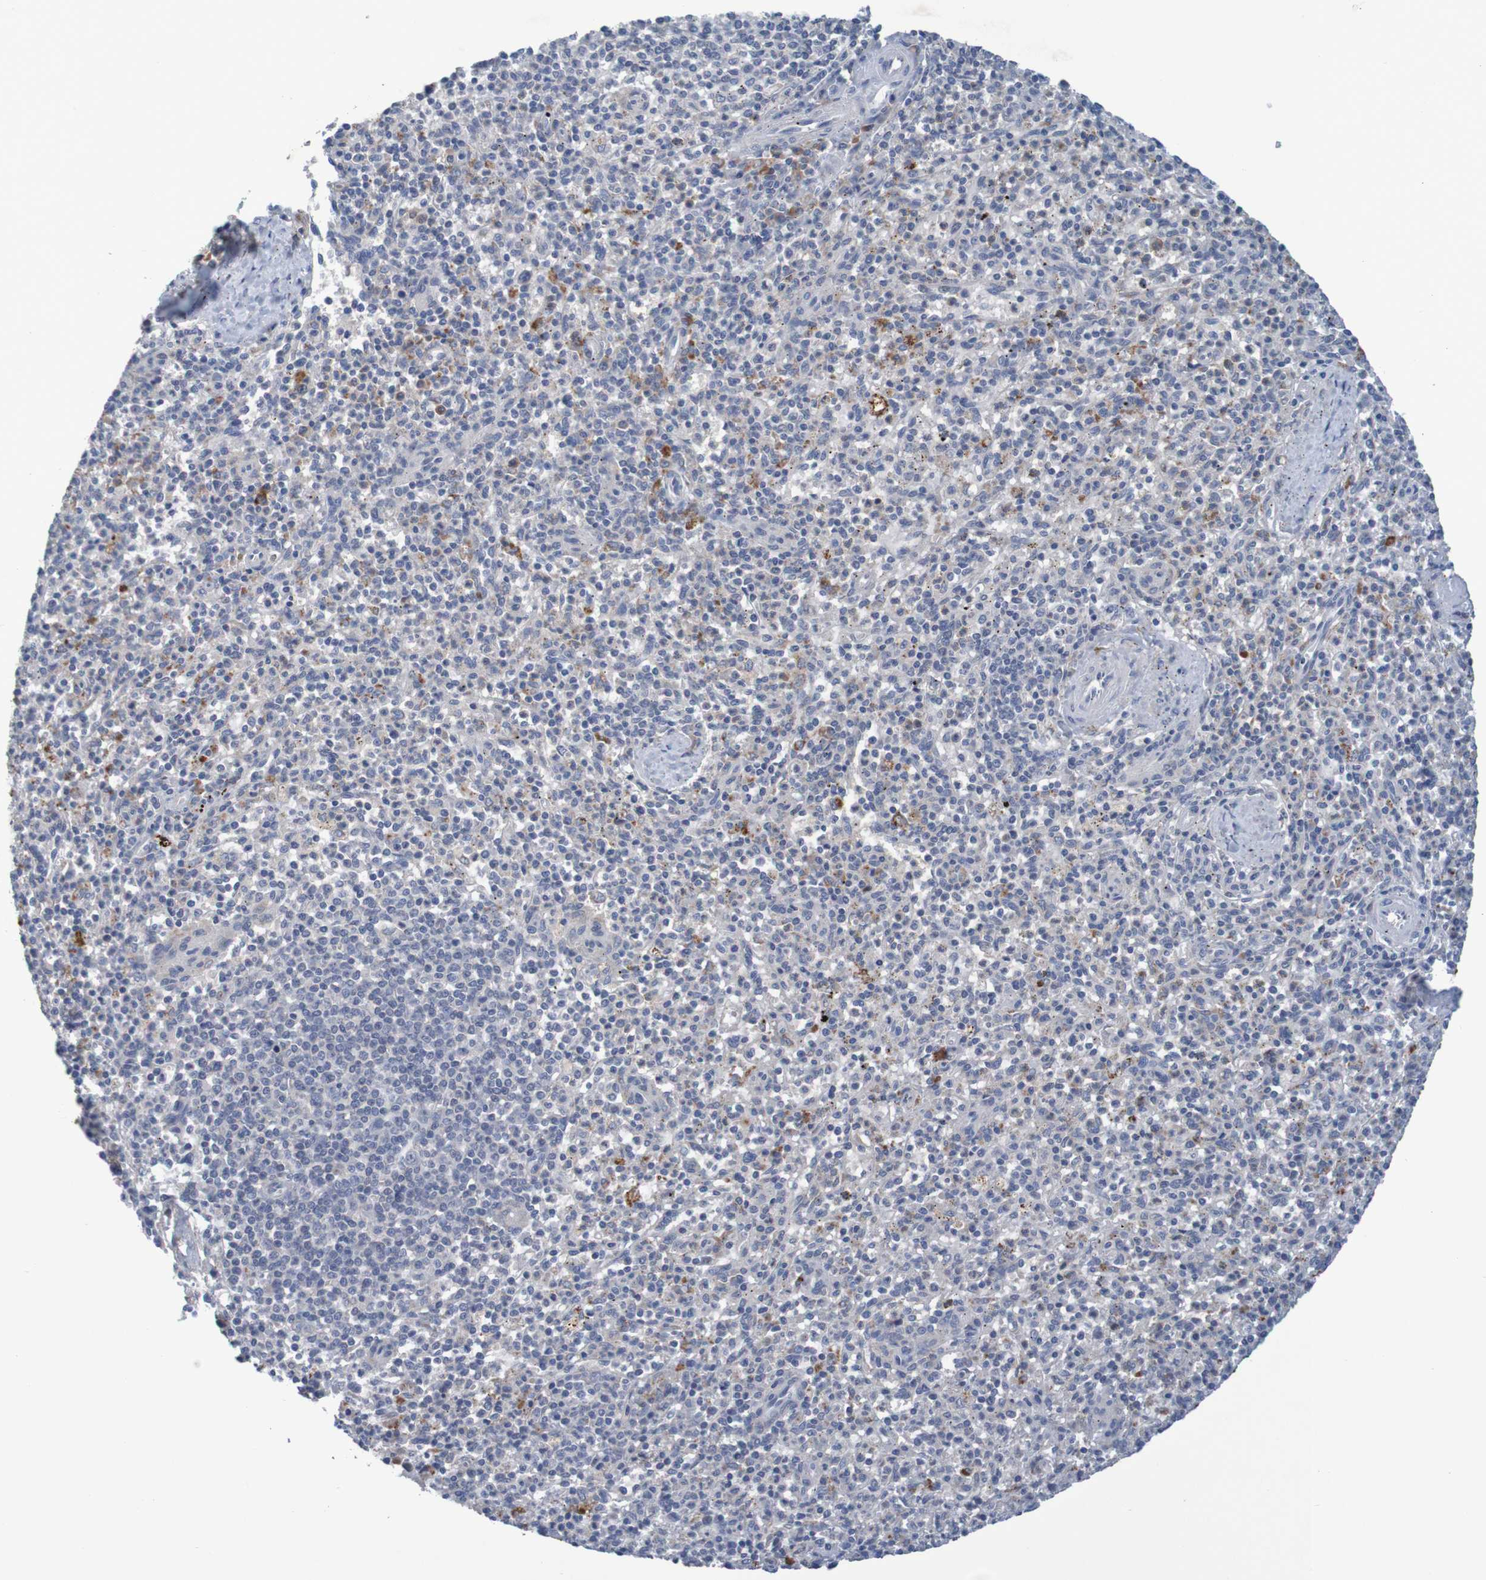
{"staining": {"intensity": "weak", "quantity": "<25%", "location": "cytoplasmic/membranous"}, "tissue": "spleen", "cell_type": "Cells in red pulp", "image_type": "normal", "snomed": [{"axis": "morphology", "description": "Normal tissue, NOS"}, {"axis": "topography", "description": "Spleen"}], "caption": "The micrograph displays no staining of cells in red pulp in benign spleen.", "gene": "LTA", "patient": {"sex": "male", "age": 72}}